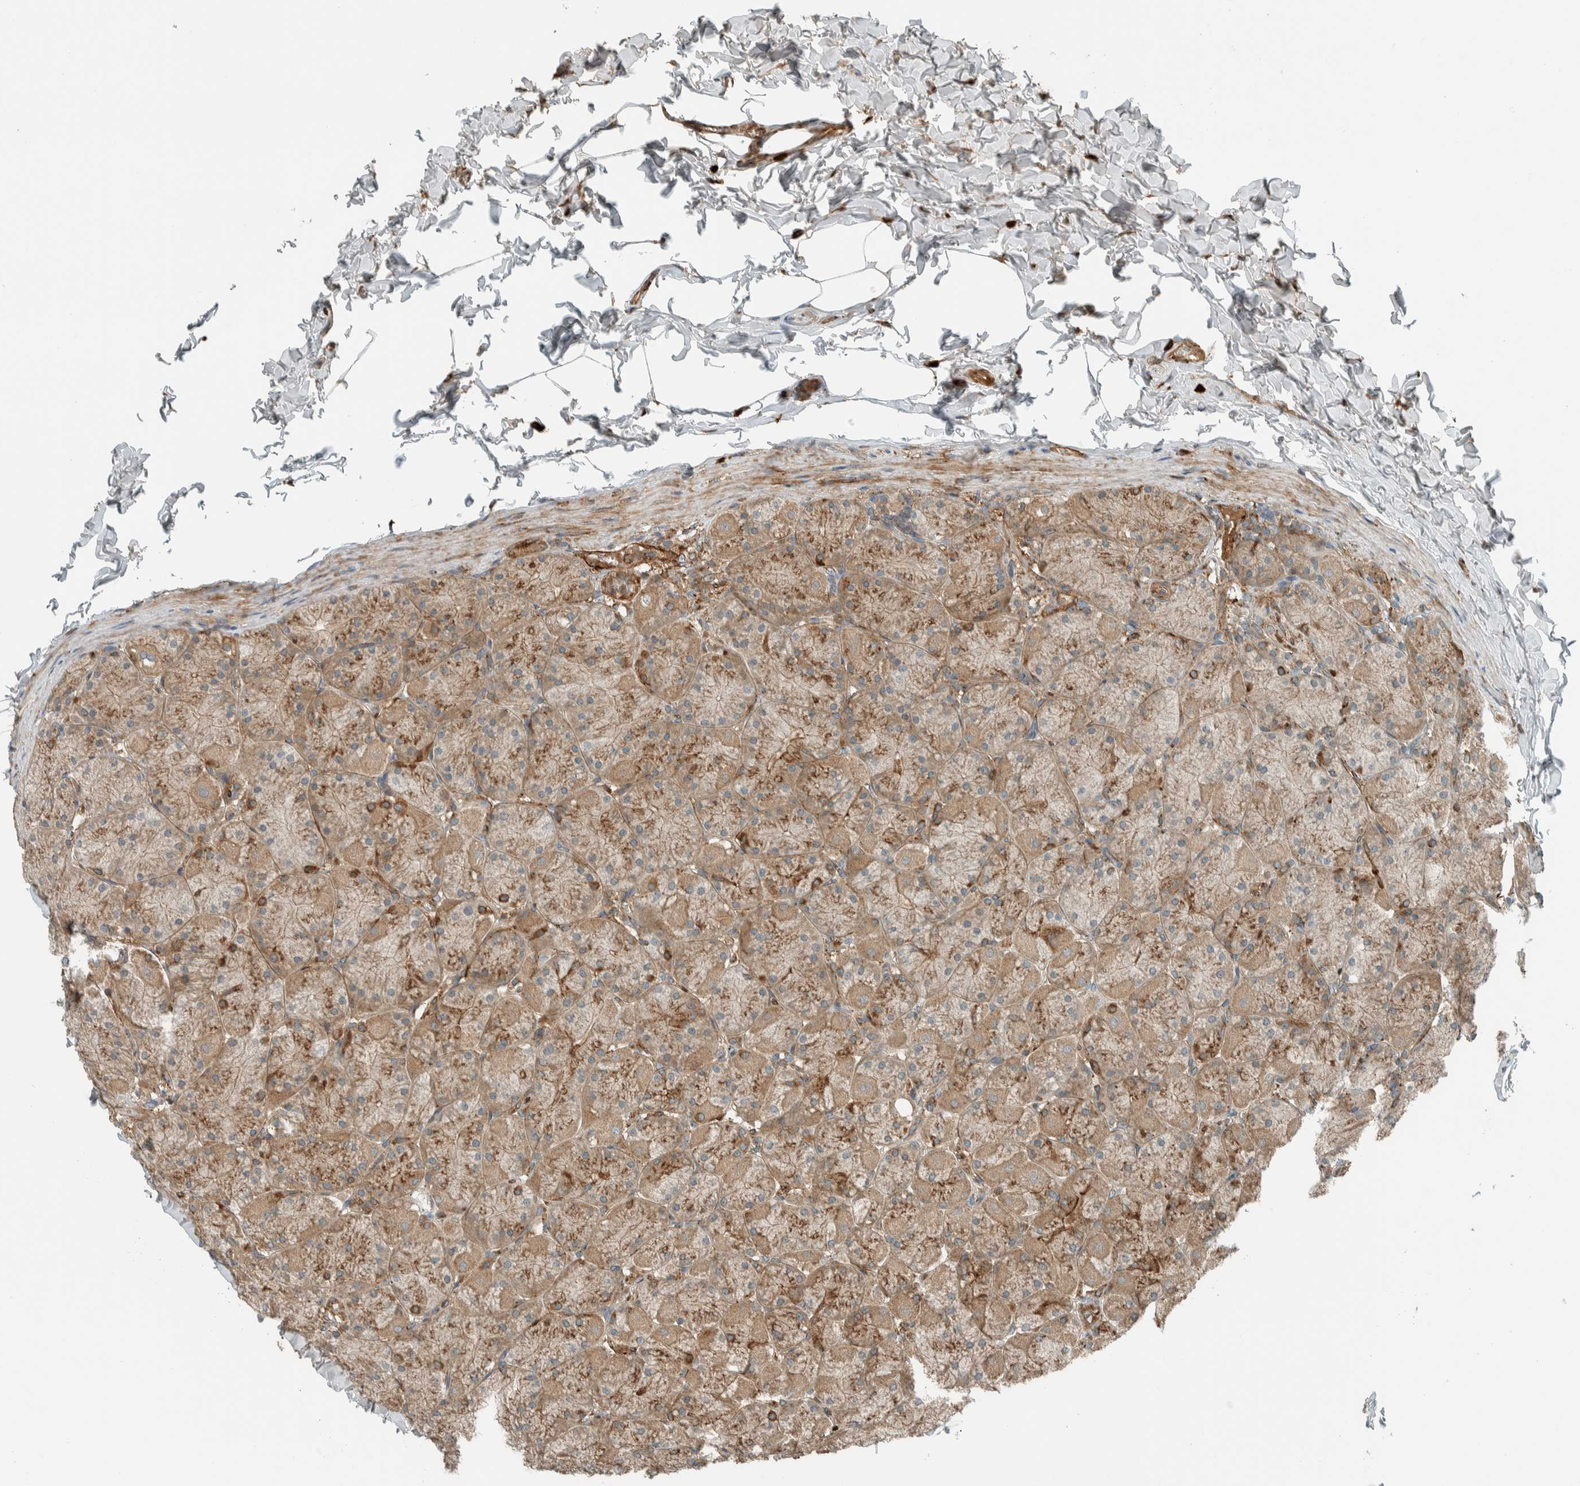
{"staining": {"intensity": "strong", "quantity": "25%-75%", "location": "cytoplasmic/membranous"}, "tissue": "stomach", "cell_type": "Glandular cells", "image_type": "normal", "snomed": [{"axis": "morphology", "description": "Normal tissue, NOS"}, {"axis": "topography", "description": "Stomach, upper"}], "caption": "Human stomach stained with a brown dye shows strong cytoplasmic/membranous positive staining in about 25%-75% of glandular cells.", "gene": "EXOC7", "patient": {"sex": "female", "age": 56}}